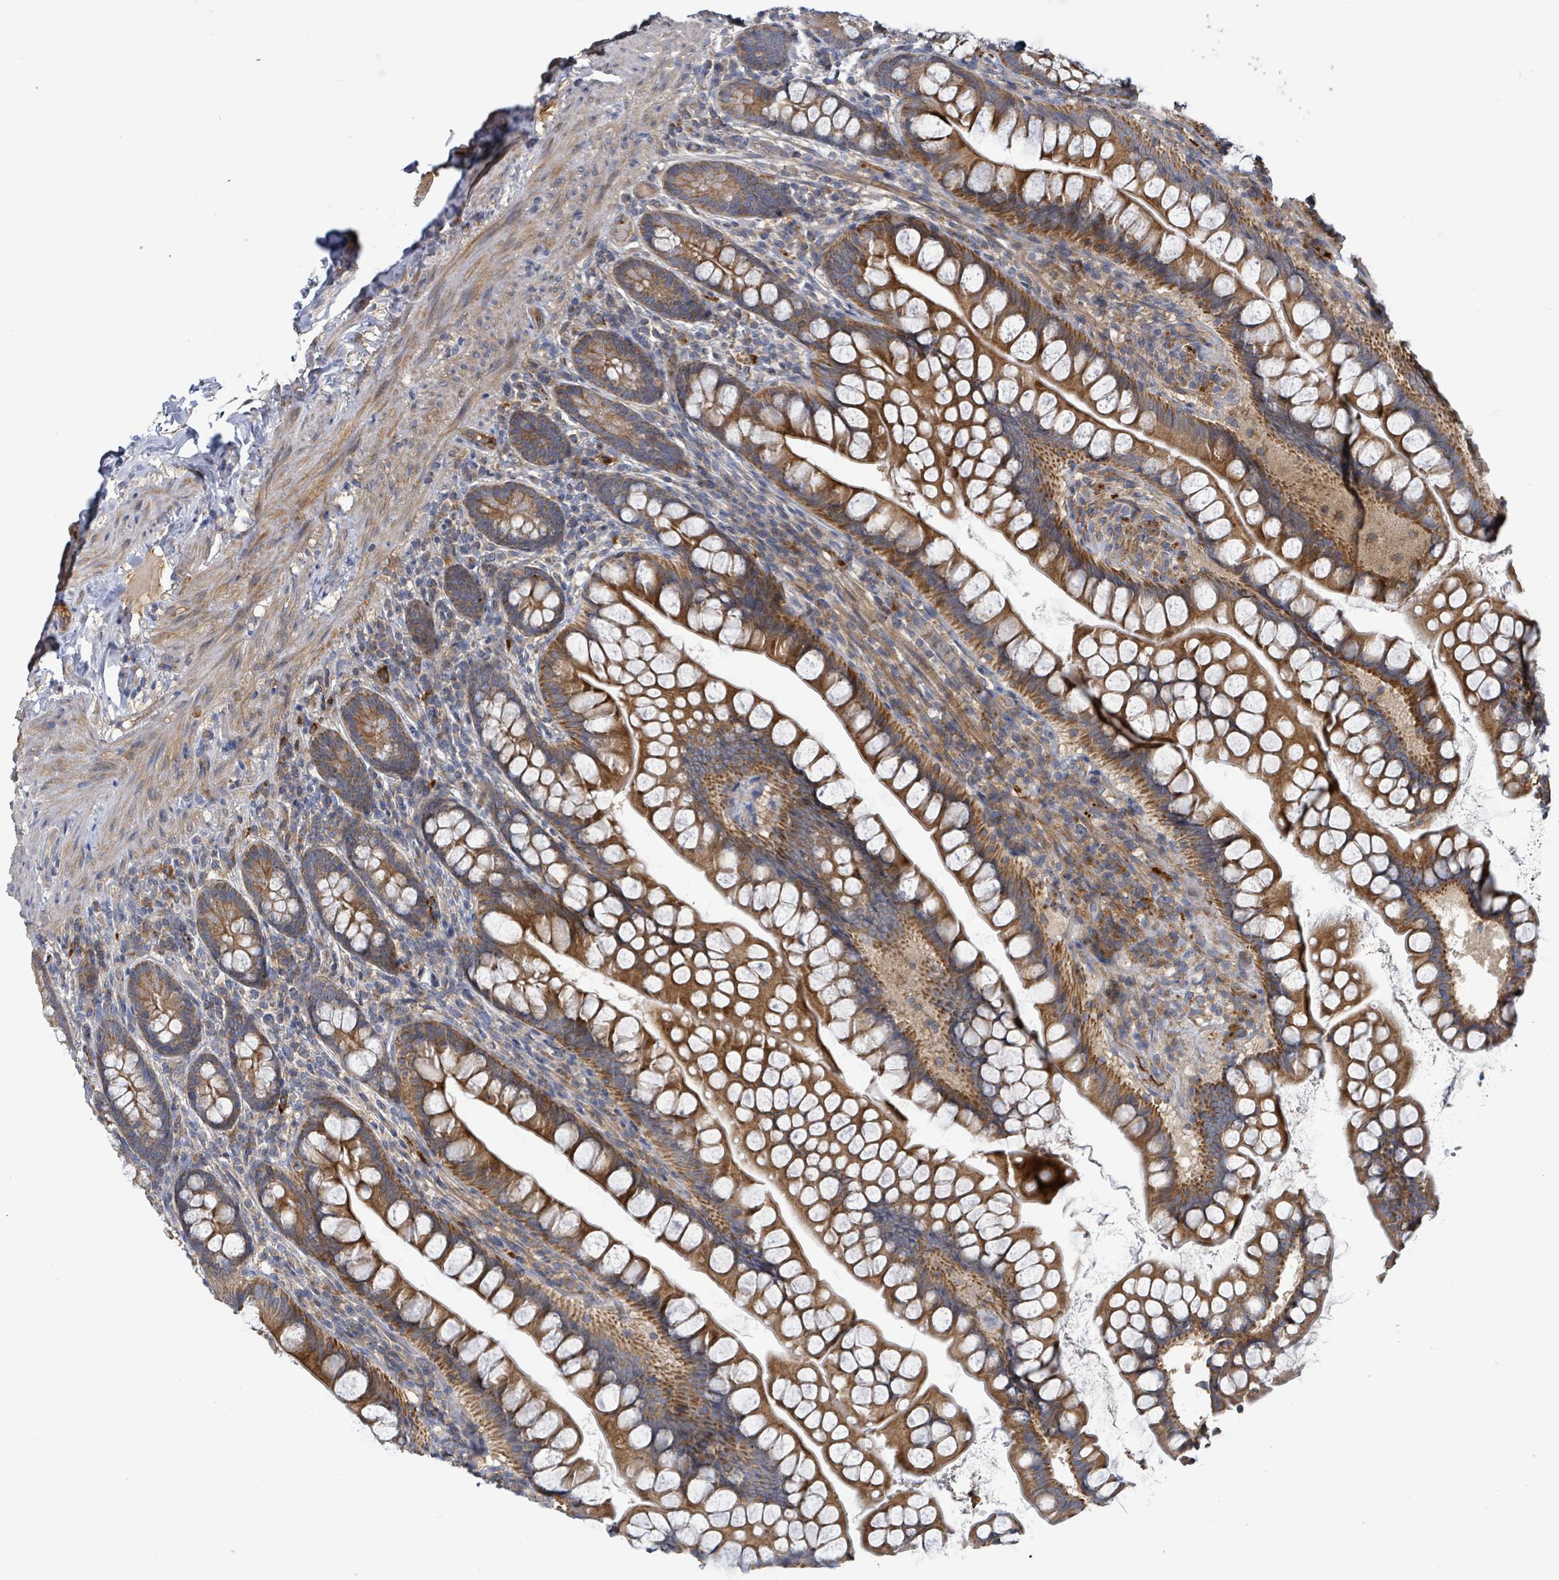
{"staining": {"intensity": "moderate", "quantity": ">75%", "location": "cytoplasmic/membranous"}, "tissue": "small intestine", "cell_type": "Glandular cells", "image_type": "normal", "snomed": [{"axis": "morphology", "description": "Normal tissue, NOS"}, {"axis": "topography", "description": "Small intestine"}], "caption": "Immunohistochemistry image of unremarkable small intestine: small intestine stained using immunohistochemistry (IHC) shows medium levels of moderate protein expression localized specifically in the cytoplasmic/membranous of glandular cells, appearing as a cytoplasmic/membranous brown color.", "gene": "PLAAT1", "patient": {"sex": "male", "age": 70}}